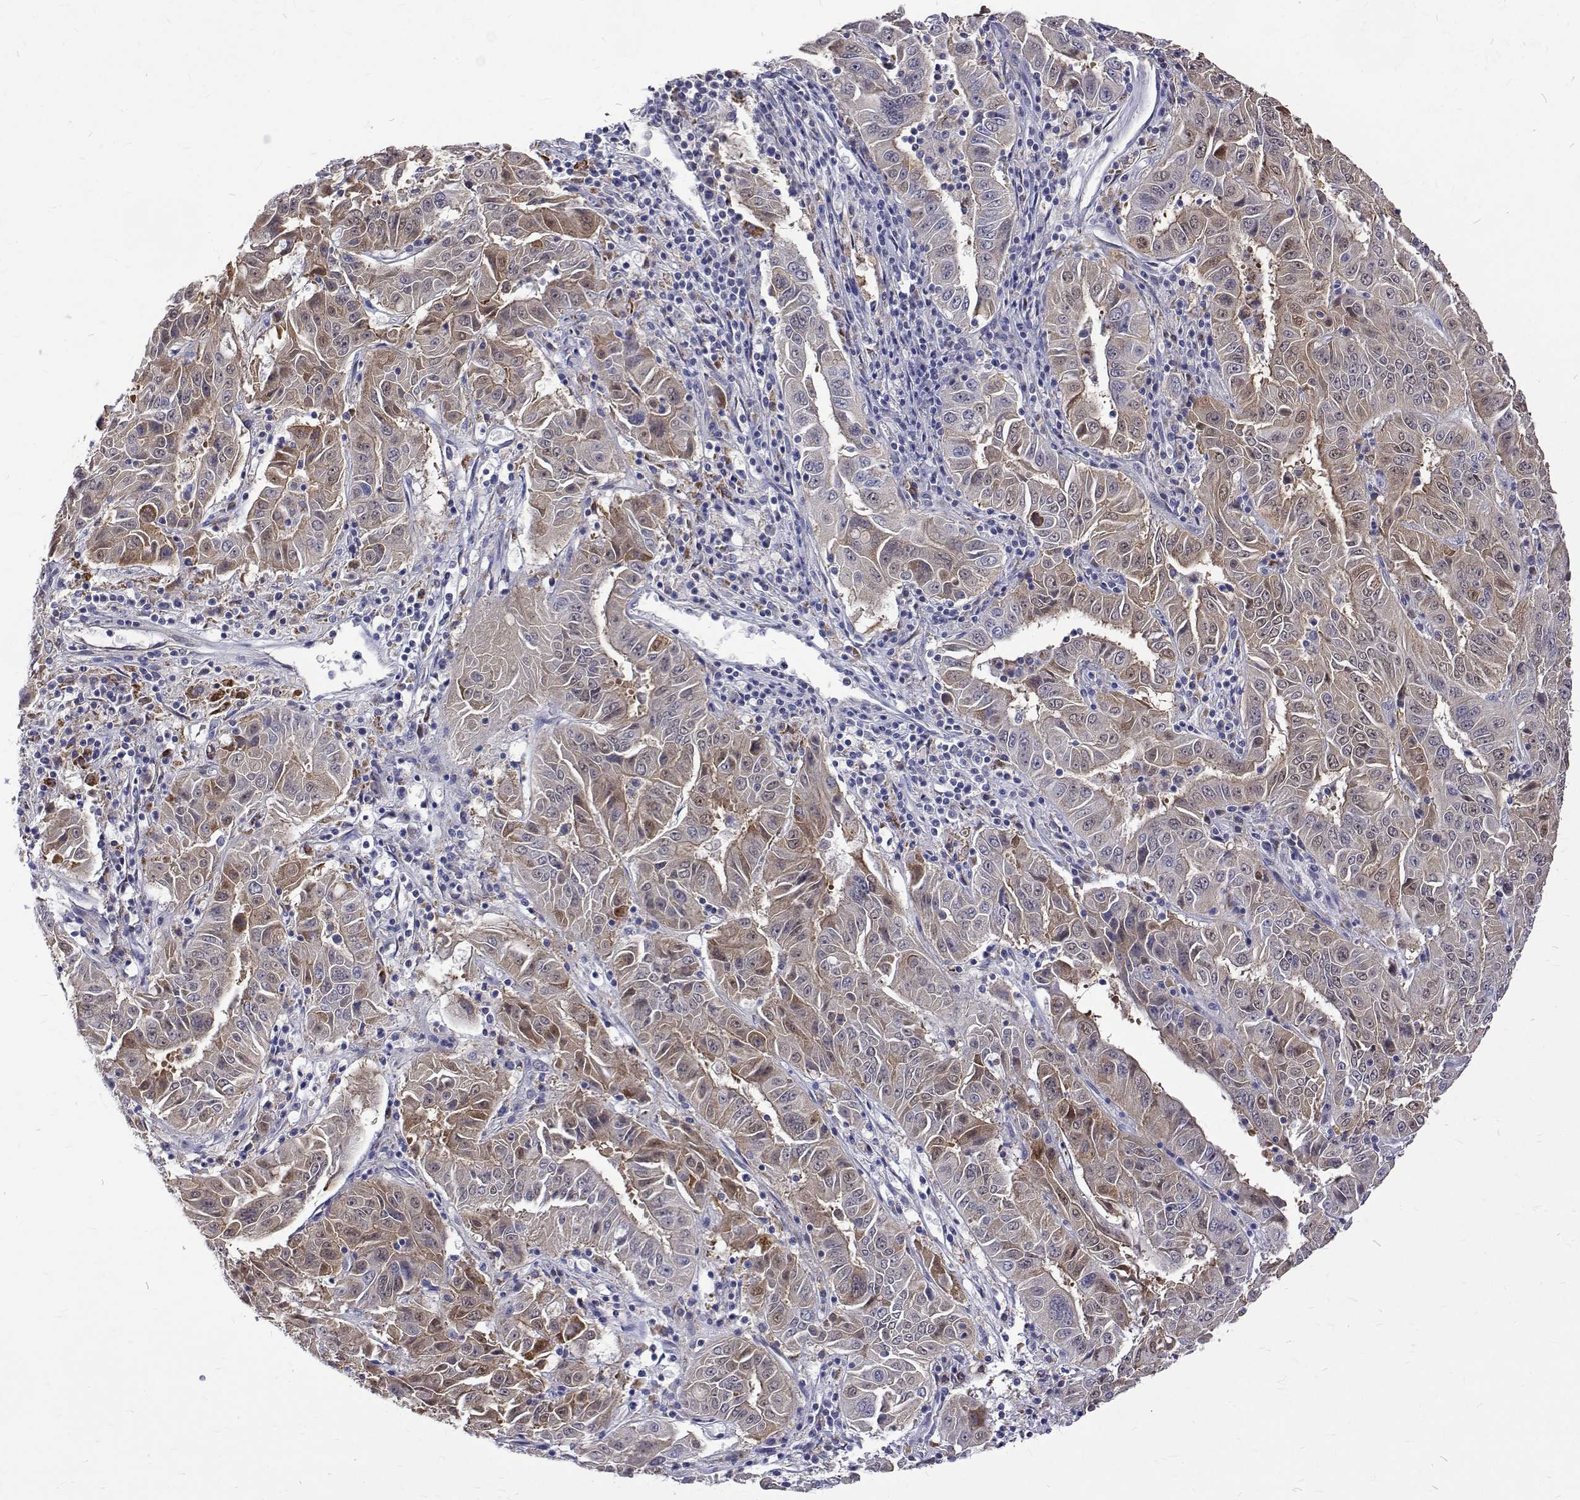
{"staining": {"intensity": "weak", "quantity": ">75%", "location": "cytoplasmic/membranous"}, "tissue": "pancreatic cancer", "cell_type": "Tumor cells", "image_type": "cancer", "snomed": [{"axis": "morphology", "description": "Adenocarcinoma, NOS"}, {"axis": "topography", "description": "Pancreas"}], "caption": "Tumor cells reveal weak cytoplasmic/membranous expression in approximately >75% of cells in pancreatic adenocarcinoma. (DAB (3,3'-diaminobenzidine) IHC with brightfield microscopy, high magnification).", "gene": "PADI1", "patient": {"sex": "male", "age": 63}}